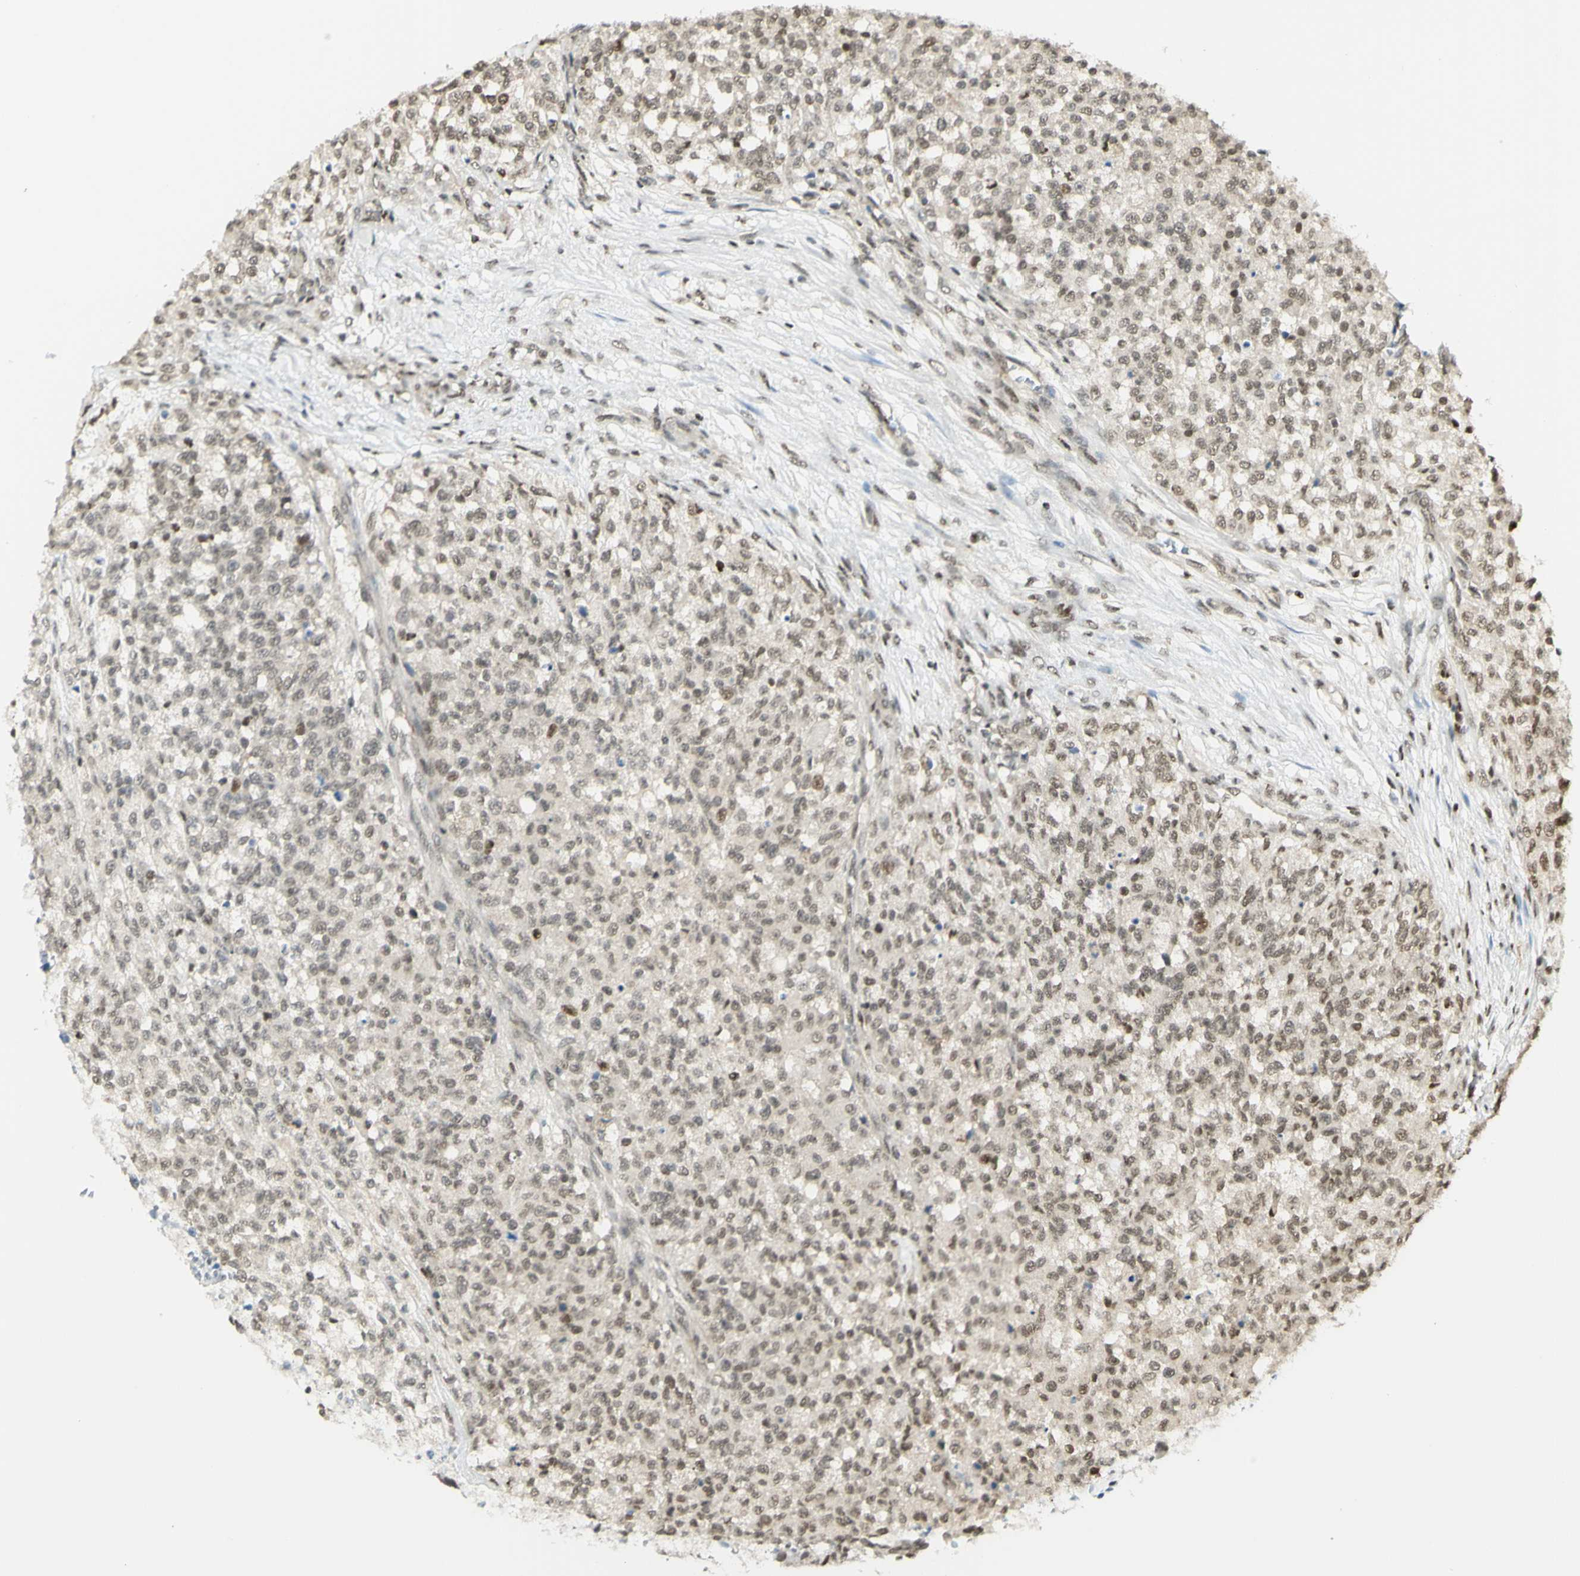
{"staining": {"intensity": "weak", "quantity": ">75%", "location": "nuclear"}, "tissue": "testis cancer", "cell_type": "Tumor cells", "image_type": "cancer", "snomed": [{"axis": "morphology", "description": "Seminoma, NOS"}, {"axis": "topography", "description": "Testis"}], "caption": "The histopathology image demonstrates staining of testis cancer (seminoma), revealing weak nuclear protein staining (brown color) within tumor cells.", "gene": "ZMYM6", "patient": {"sex": "male", "age": 59}}